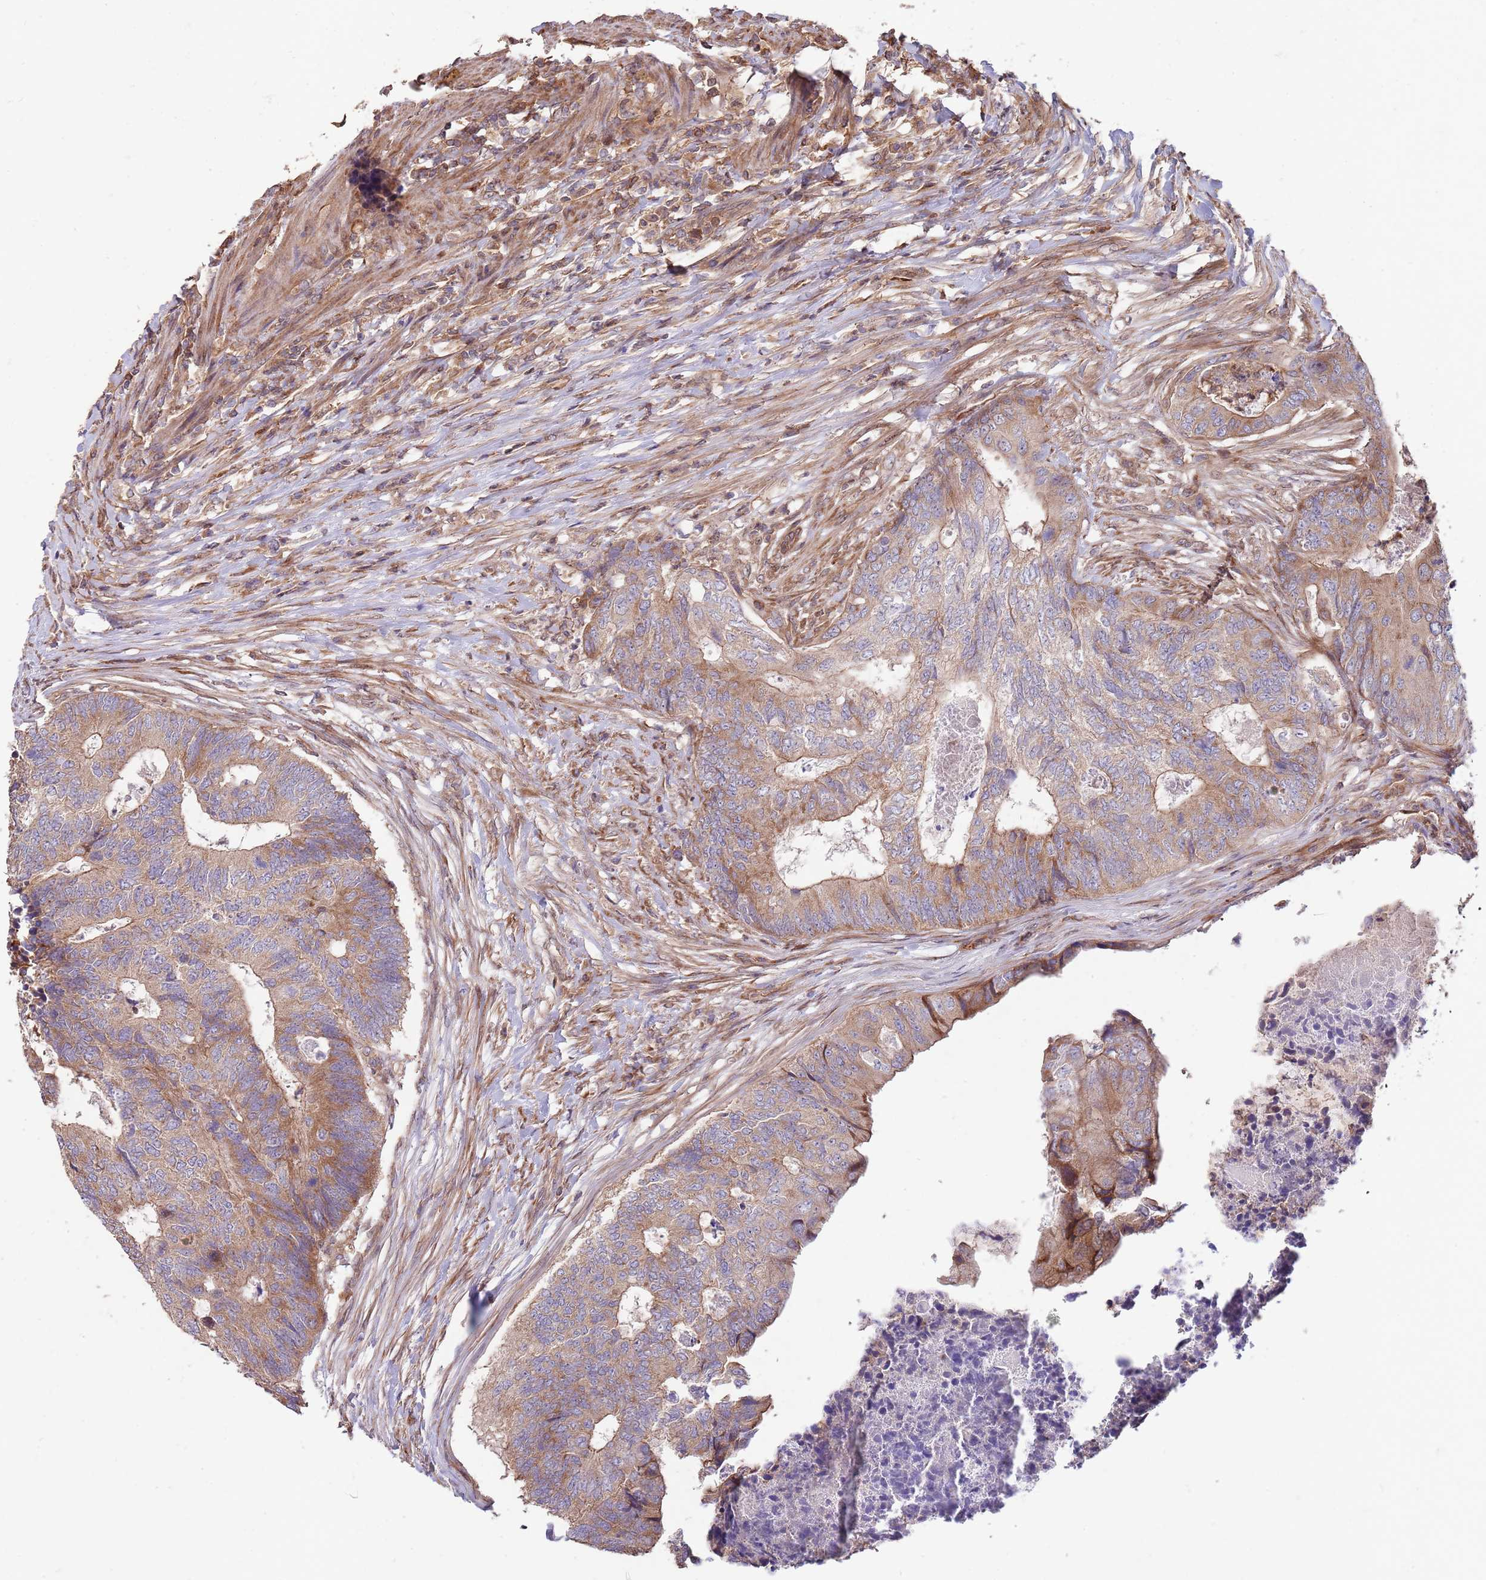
{"staining": {"intensity": "moderate", "quantity": "25%-75%", "location": "cytoplasmic/membranous"}, "tissue": "colorectal cancer", "cell_type": "Tumor cells", "image_type": "cancer", "snomed": [{"axis": "morphology", "description": "Adenocarcinoma, NOS"}, {"axis": "topography", "description": "Colon"}], "caption": "Tumor cells show medium levels of moderate cytoplasmic/membranous positivity in approximately 25%-75% of cells in adenocarcinoma (colorectal).", "gene": "RNF19B", "patient": {"sex": "female", "age": 67}}